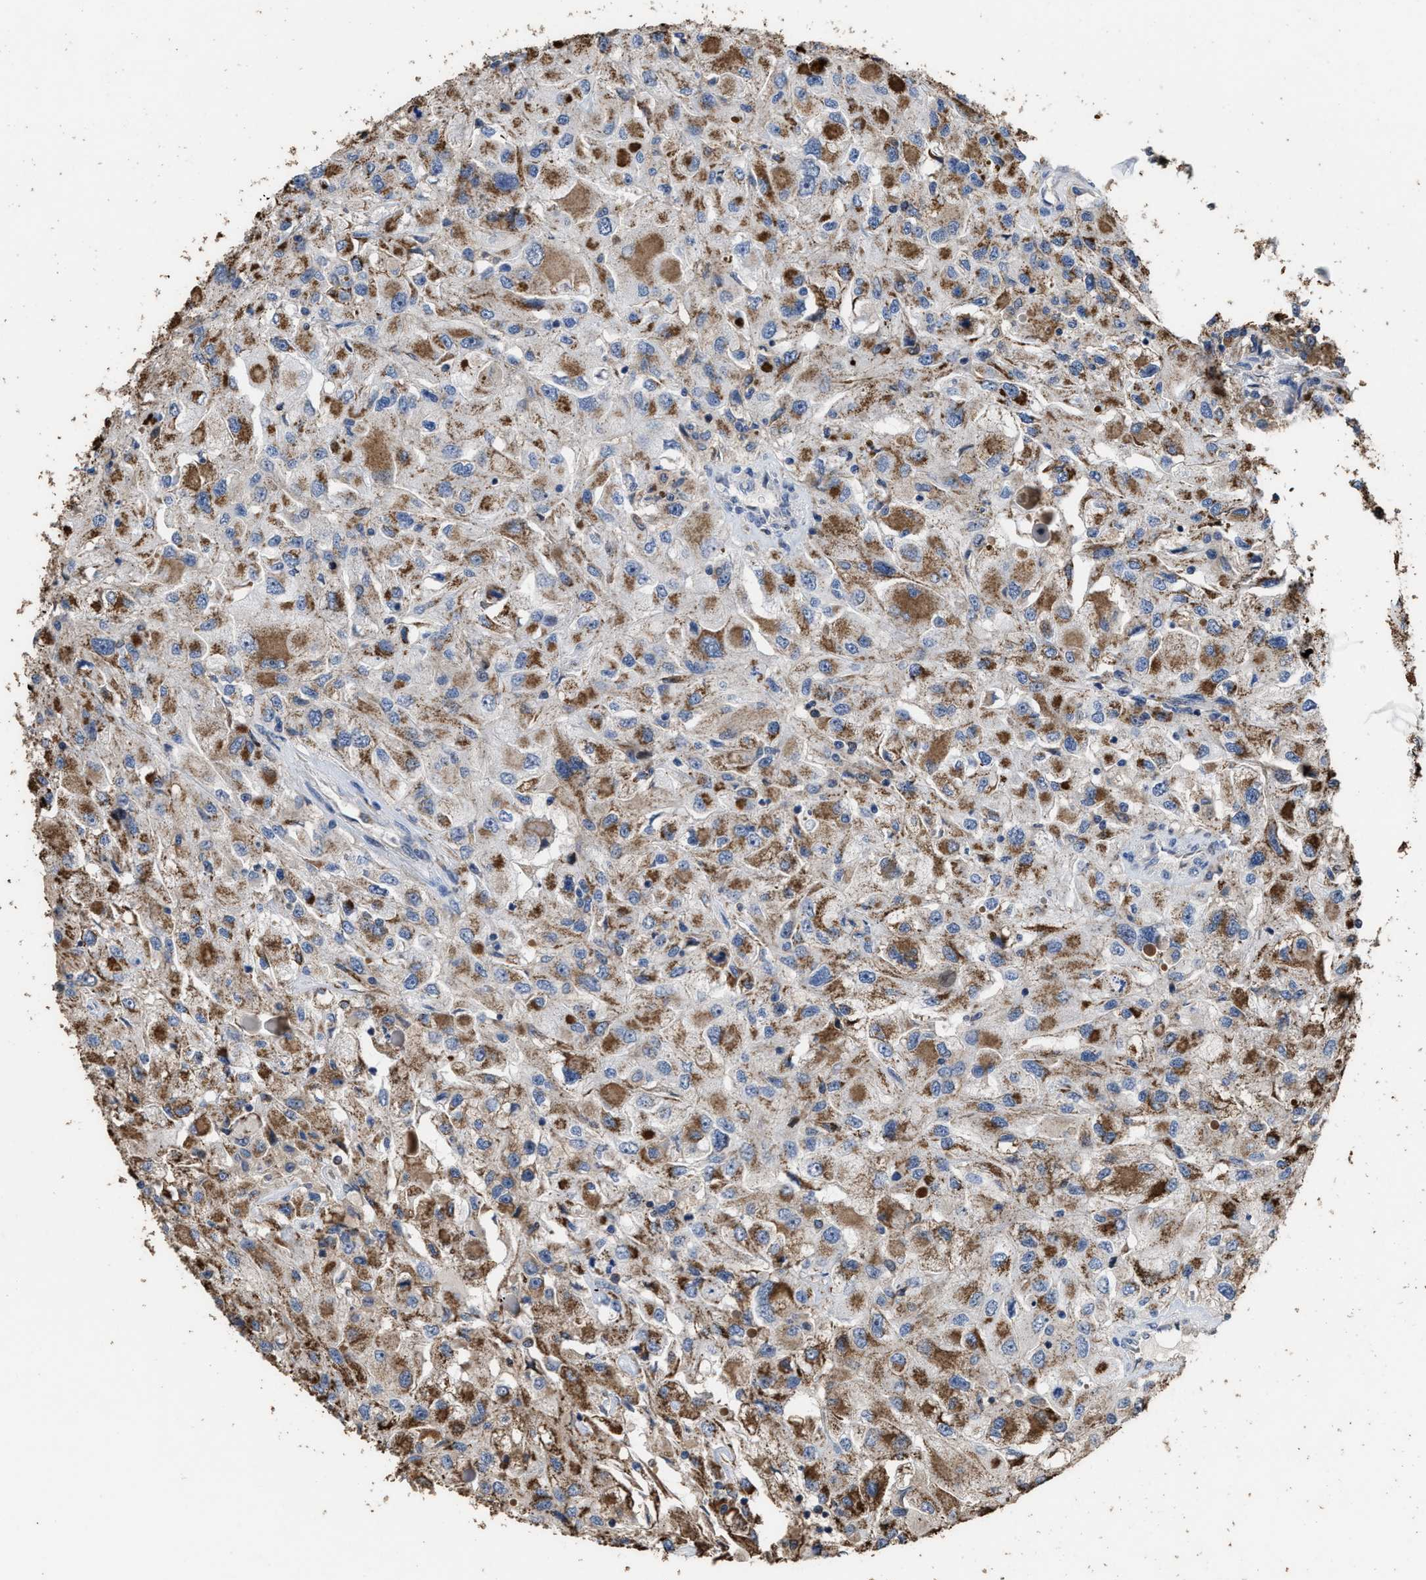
{"staining": {"intensity": "moderate", "quantity": ">75%", "location": "cytoplasmic/membranous"}, "tissue": "renal cancer", "cell_type": "Tumor cells", "image_type": "cancer", "snomed": [{"axis": "morphology", "description": "Adenocarcinoma, NOS"}, {"axis": "topography", "description": "Kidney"}], "caption": "Immunohistochemical staining of human adenocarcinoma (renal) shows moderate cytoplasmic/membranous protein staining in about >75% of tumor cells. The staining was performed using DAB, with brown indicating positive protein expression. Nuclei are stained blue with hematoxylin.", "gene": "TDRKH", "patient": {"sex": "female", "age": 52}}